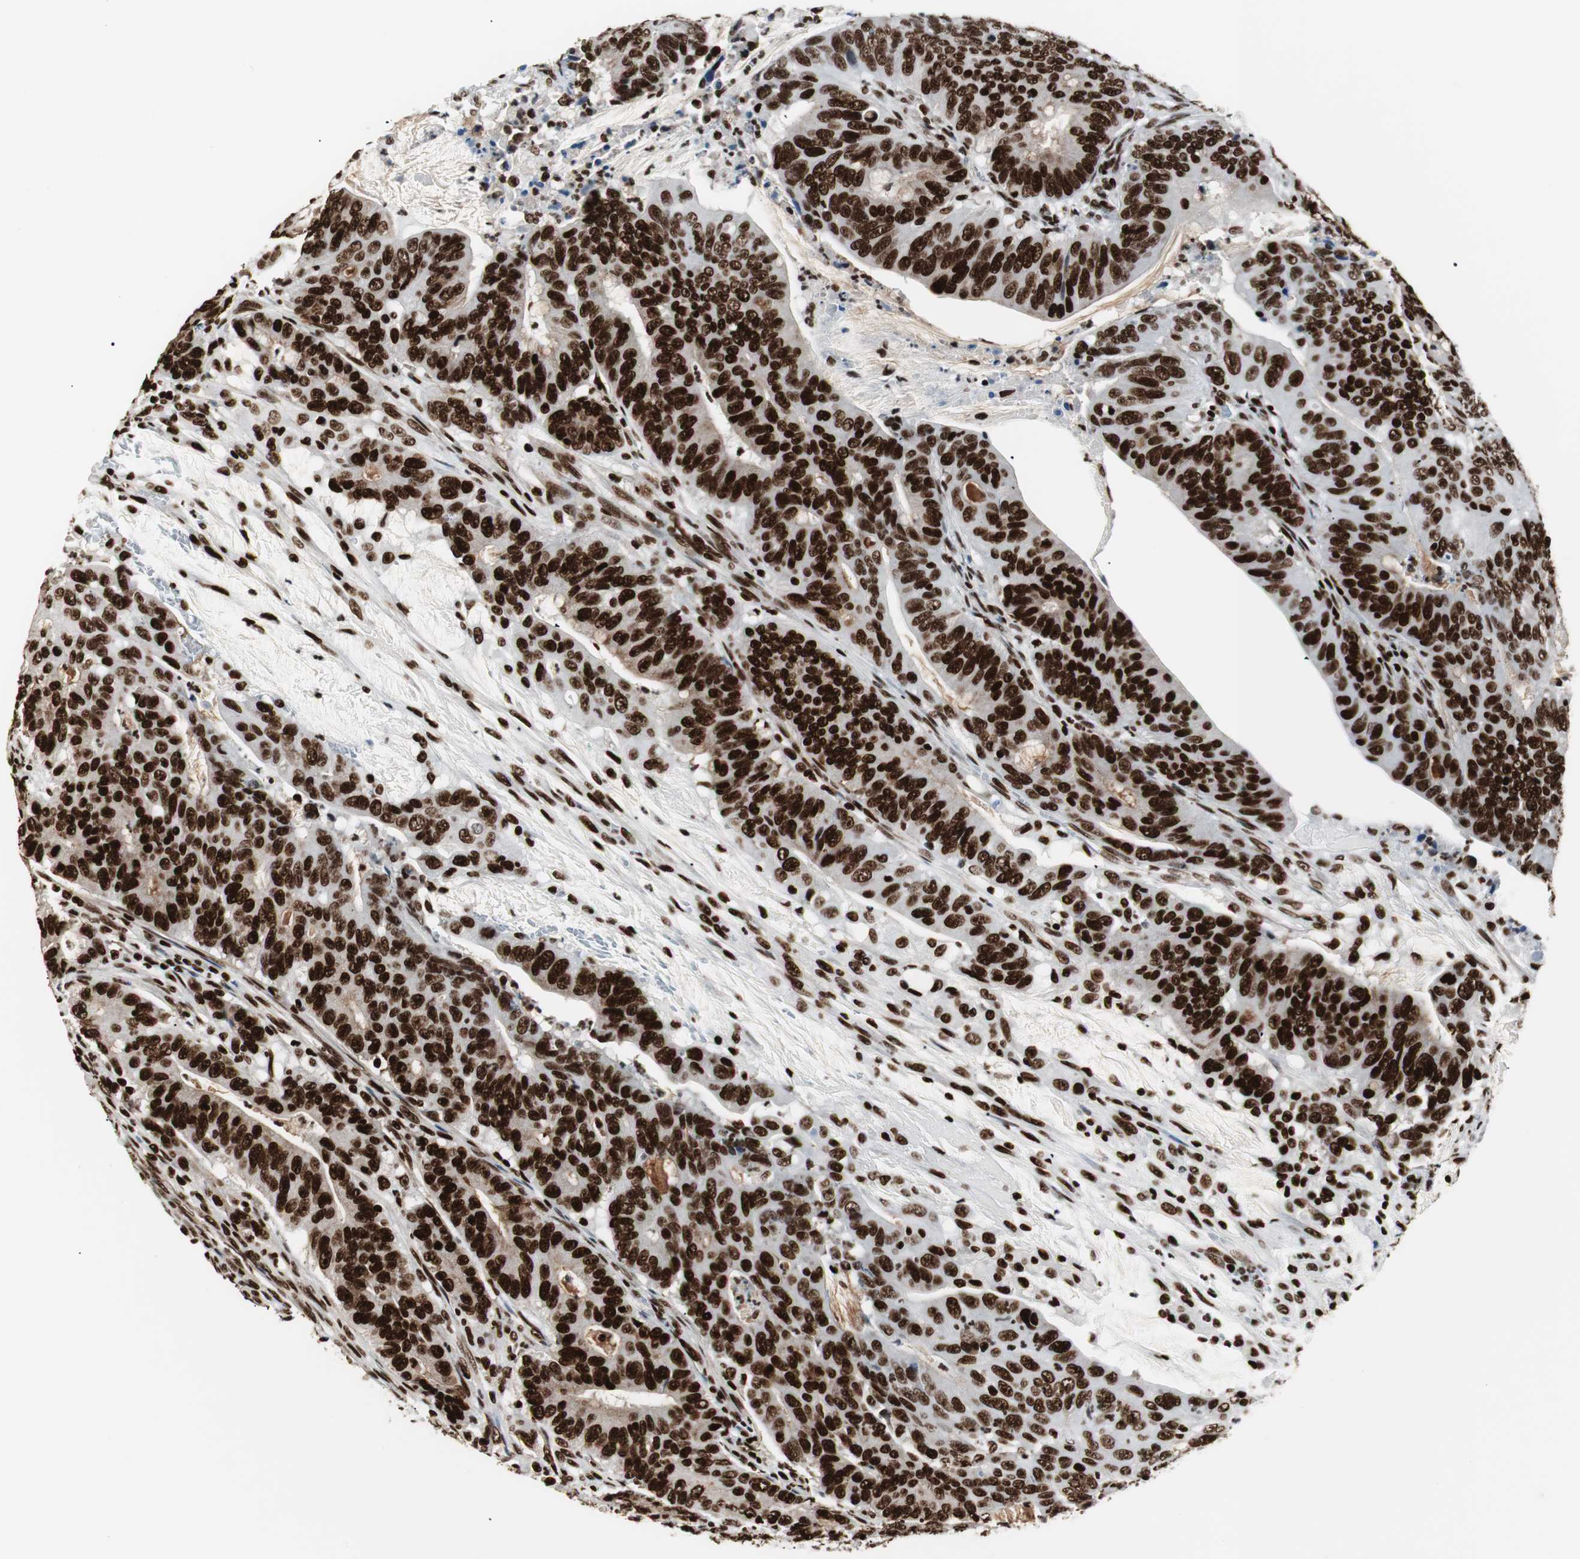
{"staining": {"intensity": "strong", "quantity": ">75%", "location": "nuclear"}, "tissue": "colorectal cancer", "cell_type": "Tumor cells", "image_type": "cancer", "snomed": [{"axis": "morphology", "description": "Adenocarcinoma, NOS"}, {"axis": "topography", "description": "Colon"}], "caption": "Adenocarcinoma (colorectal) stained with a brown dye reveals strong nuclear positive positivity in approximately >75% of tumor cells.", "gene": "MTA2", "patient": {"sex": "male", "age": 45}}